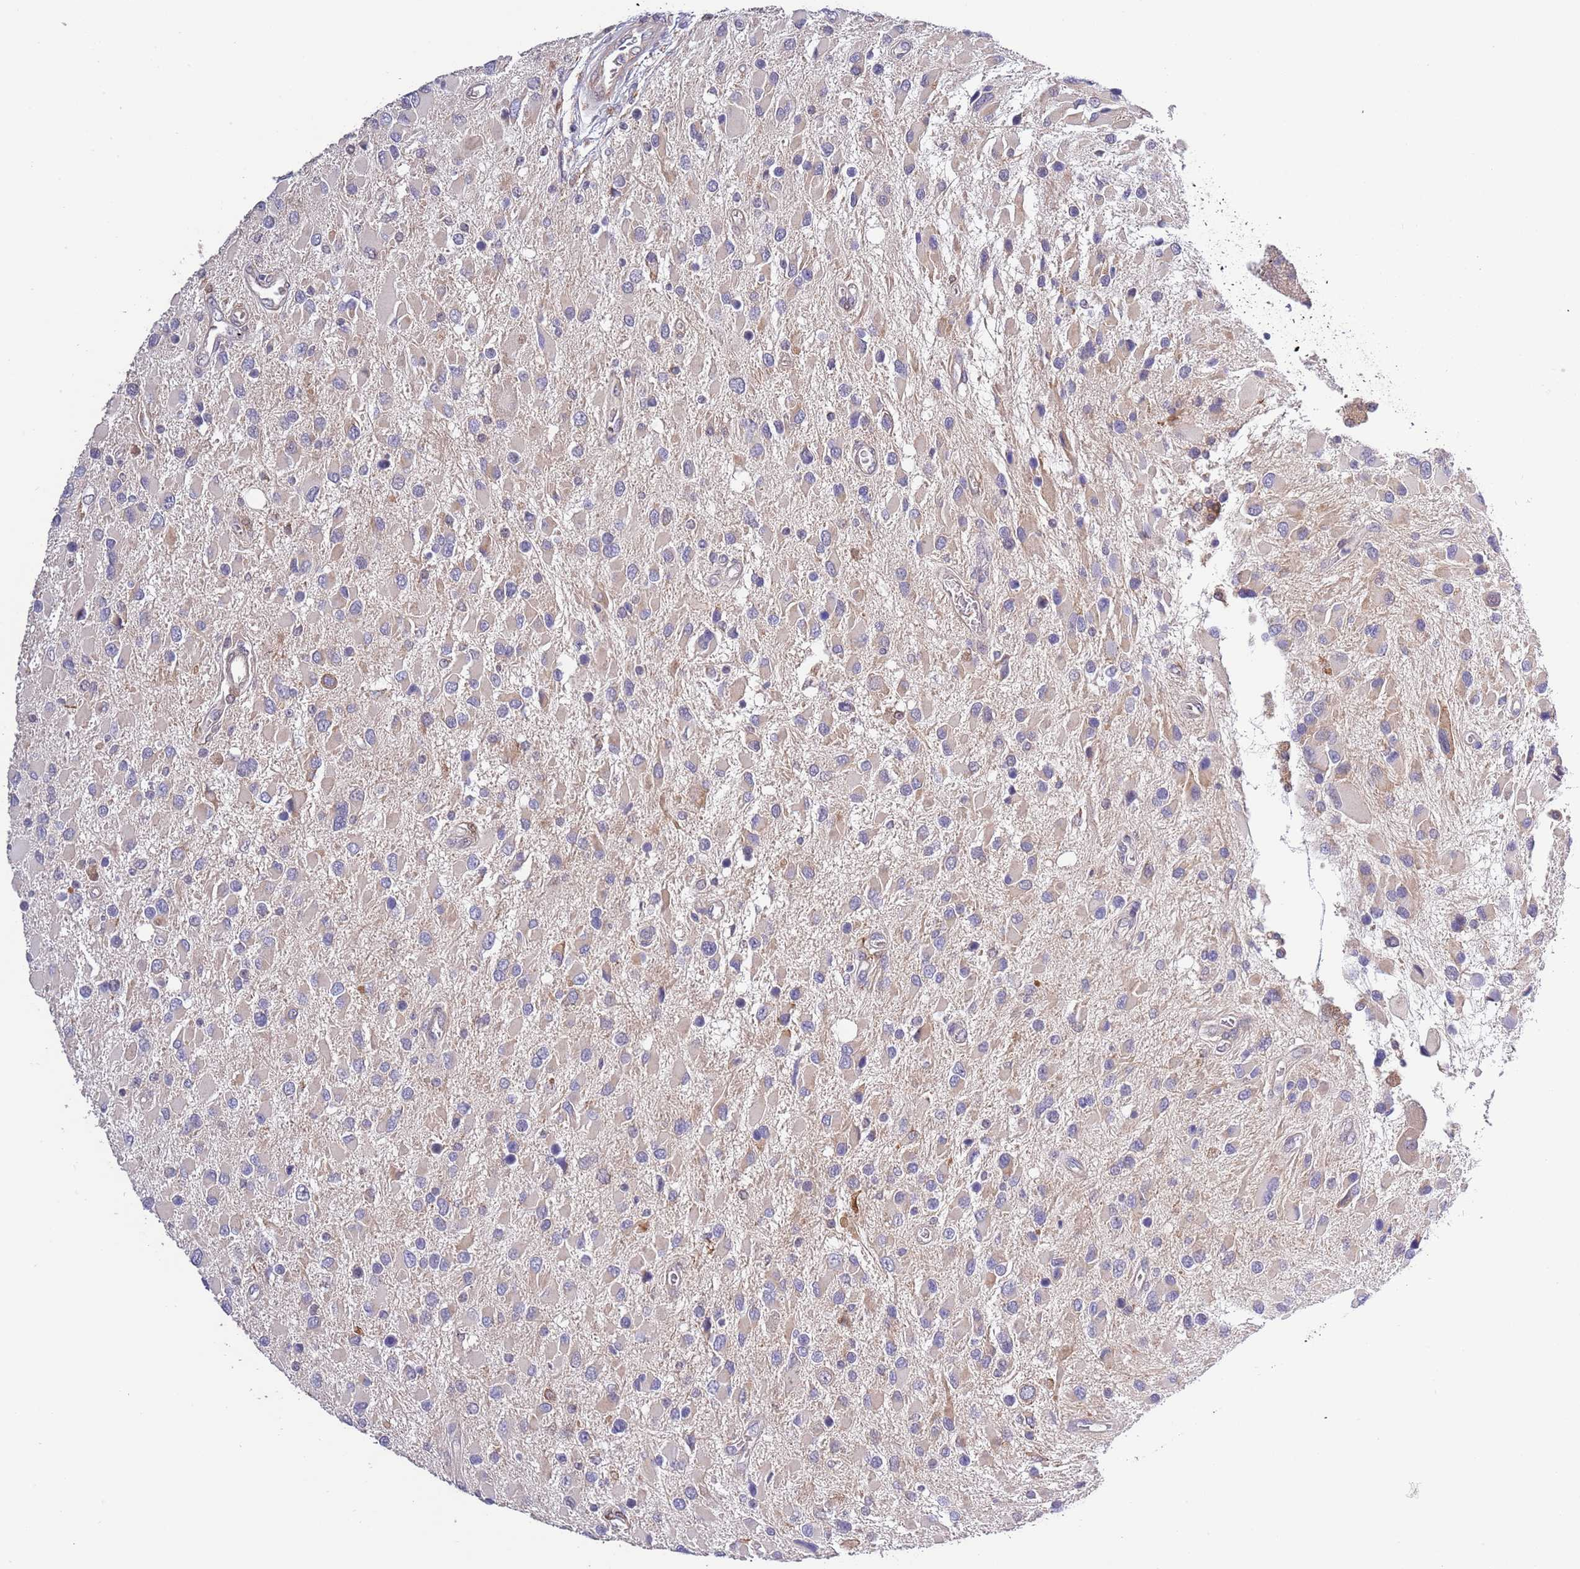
{"staining": {"intensity": "negative", "quantity": "none", "location": "none"}, "tissue": "glioma", "cell_type": "Tumor cells", "image_type": "cancer", "snomed": [{"axis": "morphology", "description": "Glioma, malignant, High grade"}, {"axis": "topography", "description": "Brain"}], "caption": "High magnification brightfield microscopy of glioma stained with DAB (brown) and counterstained with hematoxylin (blue): tumor cells show no significant staining. Brightfield microscopy of IHC stained with DAB (3,3'-diaminobenzidine) (brown) and hematoxylin (blue), captured at high magnification.", "gene": "LIPJ", "patient": {"sex": "male", "age": 53}}